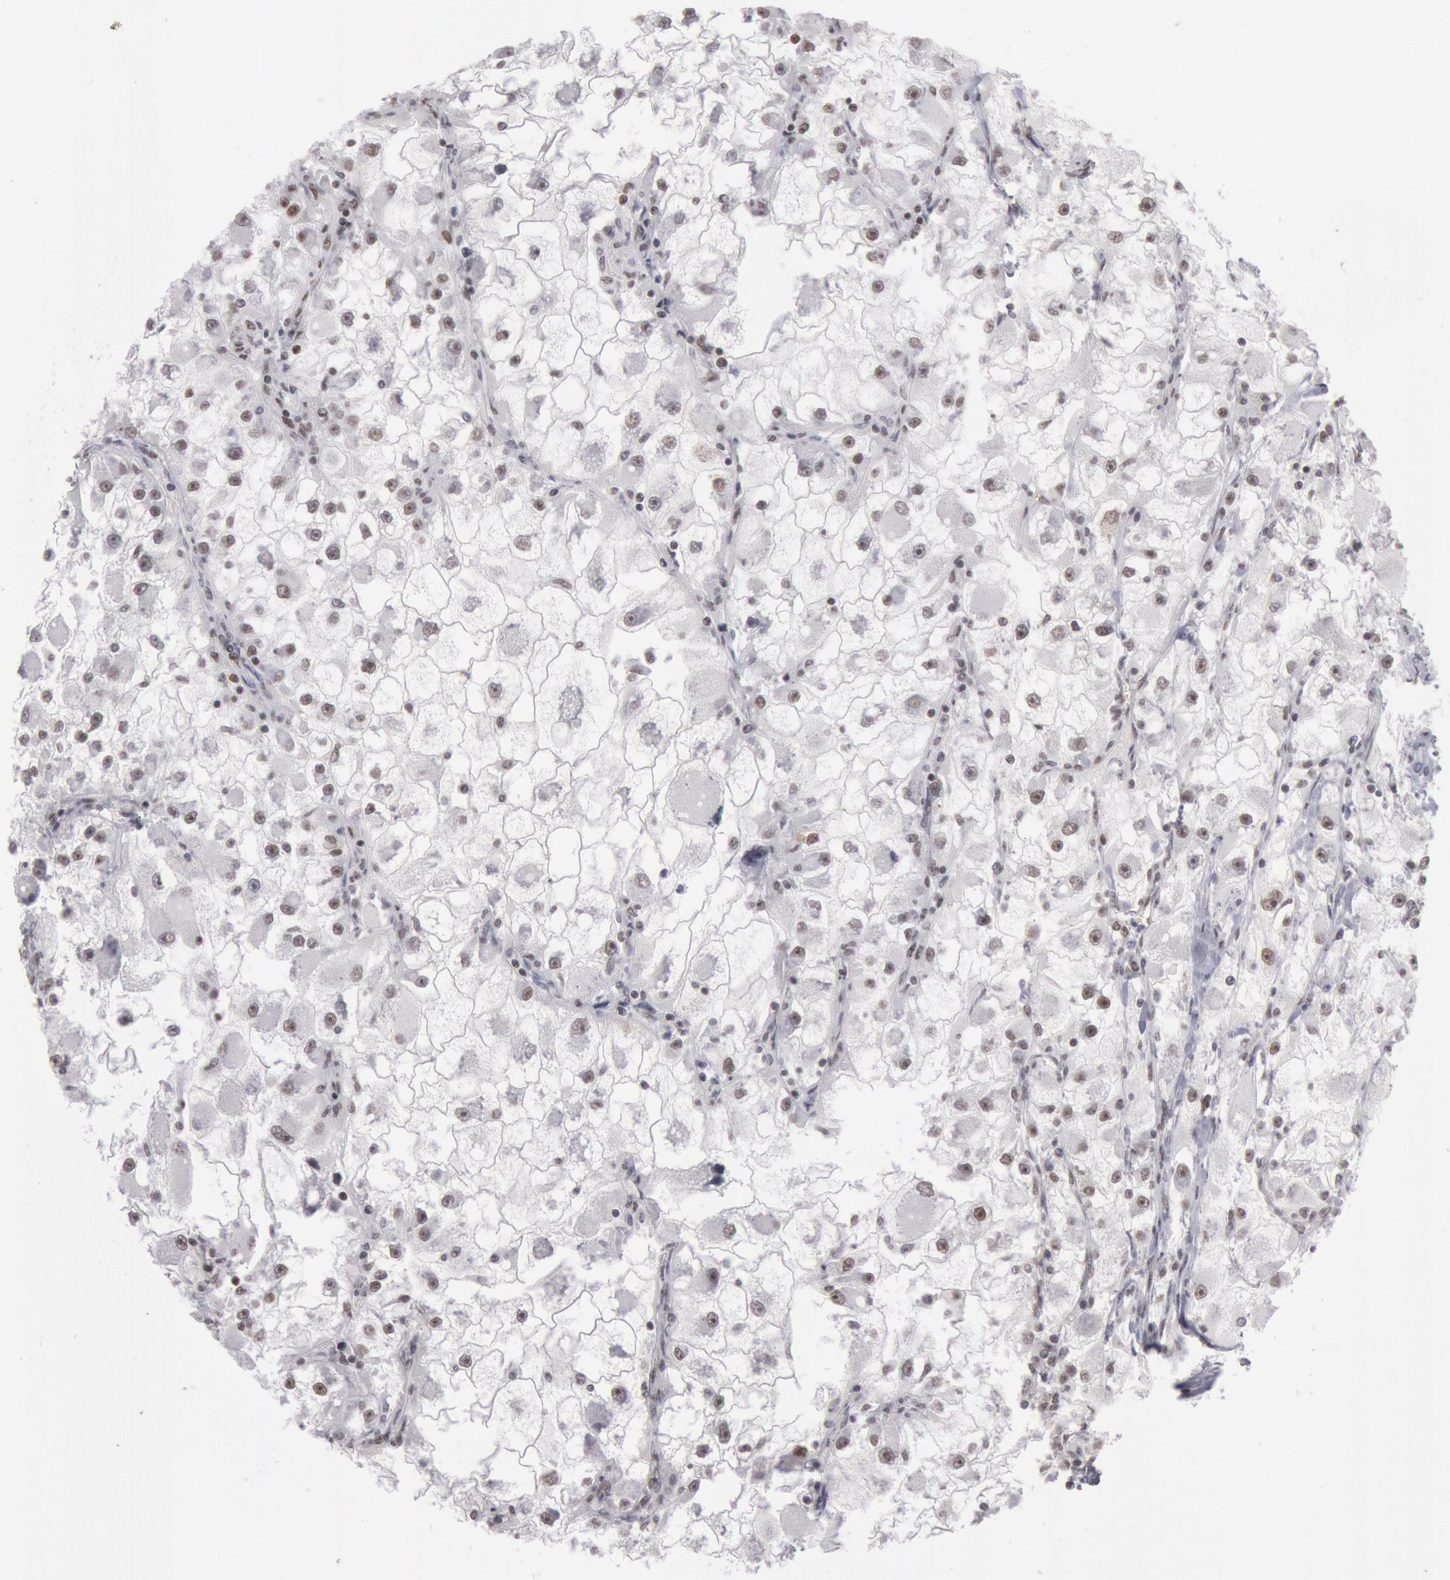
{"staining": {"intensity": "weak", "quantity": "<25%", "location": "nuclear"}, "tissue": "renal cancer", "cell_type": "Tumor cells", "image_type": "cancer", "snomed": [{"axis": "morphology", "description": "Adenocarcinoma, NOS"}, {"axis": "topography", "description": "Kidney"}], "caption": "Adenocarcinoma (renal) stained for a protein using IHC shows no positivity tumor cells.", "gene": "ESS2", "patient": {"sex": "female", "age": 73}}